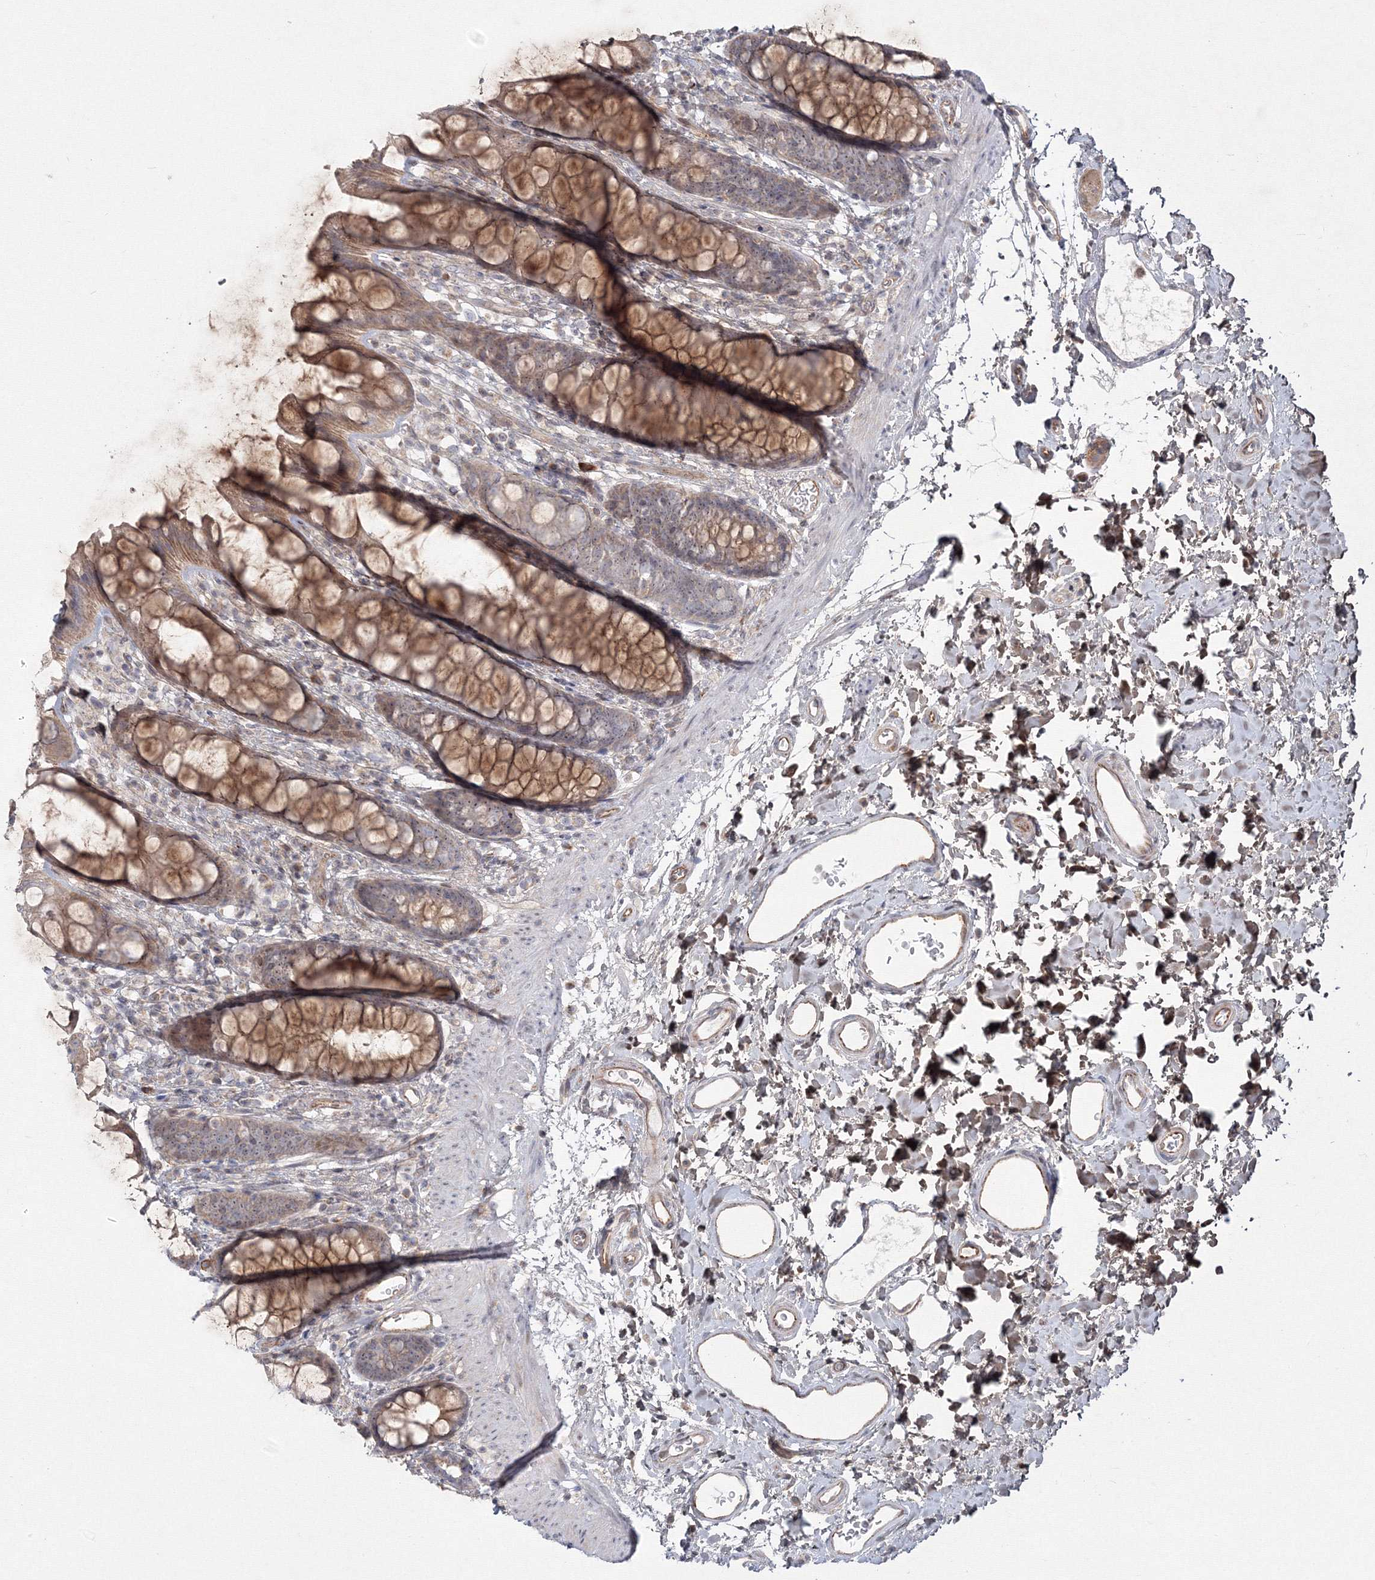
{"staining": {"intensity": "moderate", "quantity": ">75%", "location": "cytoplasmic/membranous,nuclear"}, "tissue": "rectum", "cell_type": "Glandular cells", "image_type": "normal", "snomed": [{"axis": "morphology", "description": "Normal tissue, NOS"}, {"axis": "topography", "description": "Rectum"}], "caption": "Human rectum stained for a protein (brown) displays moderate cytoplasmic/membranous,nuclear positive positivity in approximately >75% of glandular cells.", "gene": "WDR49", "patient": {"sex": "female", "age": 65}}